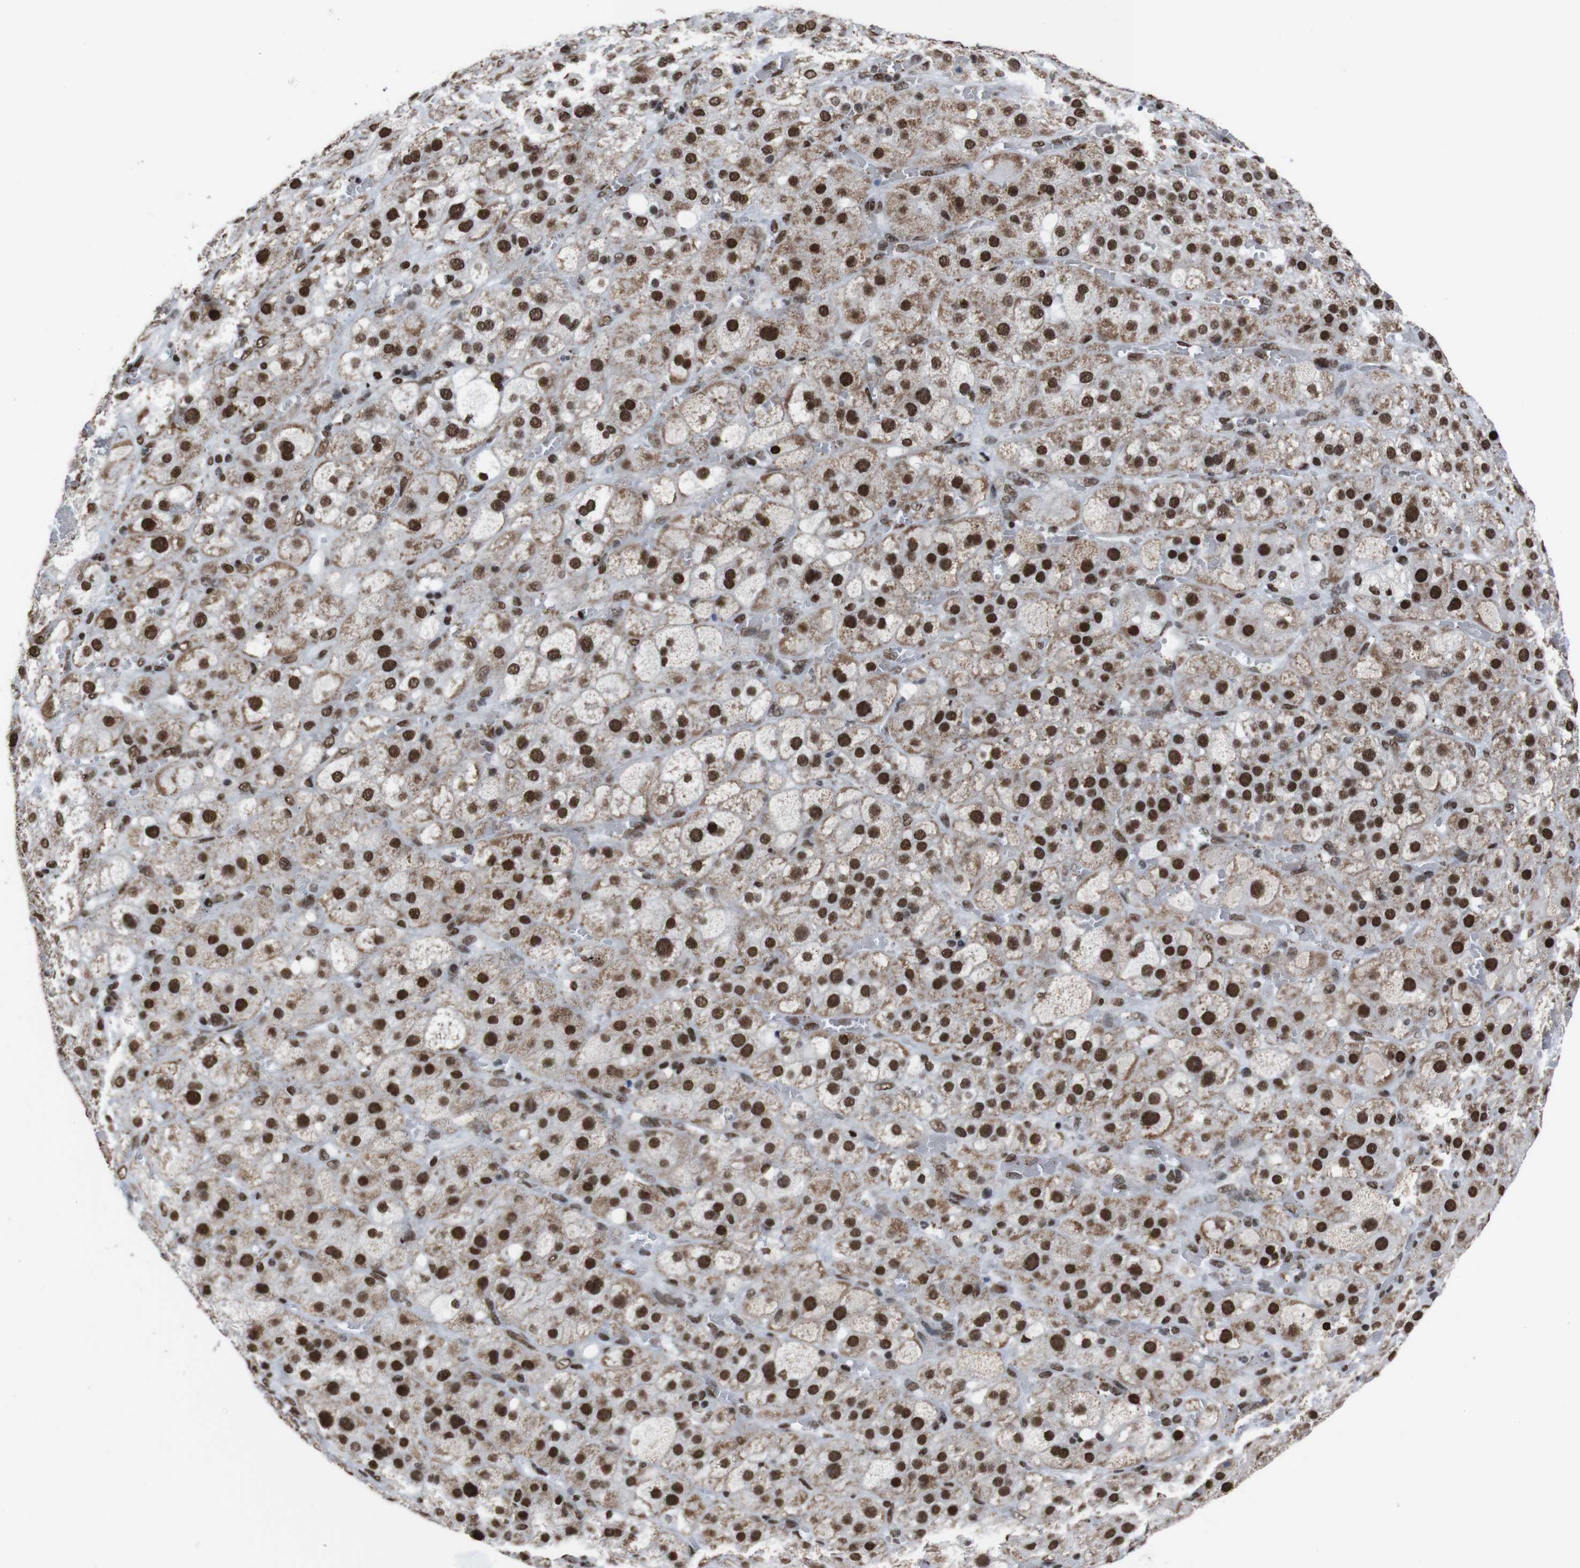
{"staining": {"intensity": "strong", "quantity": ">75%", "location": "nuclear"}, "tissue": "adrenal gland", "cell_type": "Glandular cells", "image_type": "normal", "snomed": [{"axis": "morphology", "description": "Normal tissue, NOS"}, {"axis": "topography", "description": "Adrenal gland"}], "caption": "Glandular cells demonstrate high levels of strong nuclear positivity in approximately >75% of cells in normal human adrenal gland. The staining was performed using DAB (3,3'-diaminobenzidine) to visualize the protein expression in brown, while the nuclei were stained in blue with hematoxylin (Magnification: 20x).", "gene": "ROMO1", "patient": {"sex": "female", "age": 47}}